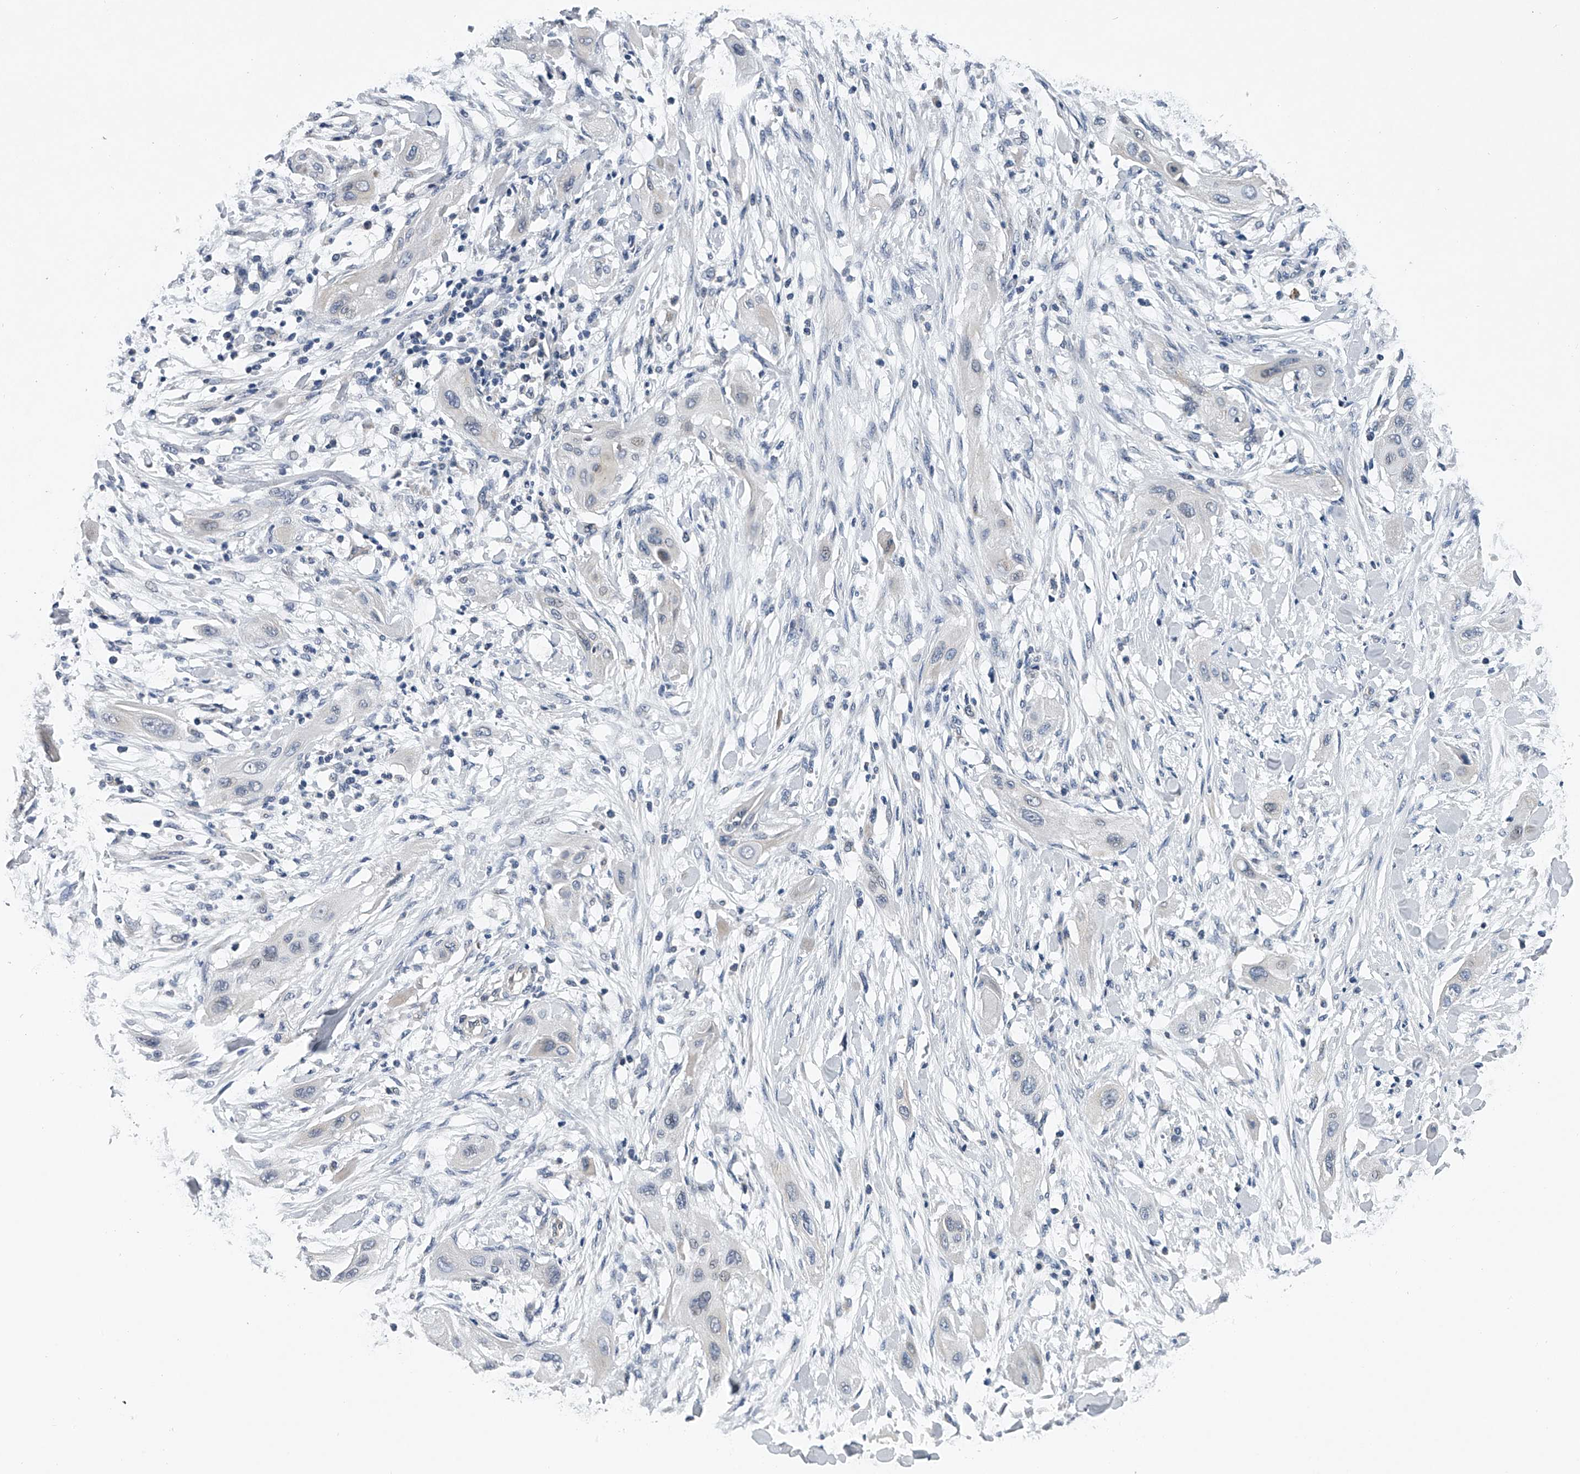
{"staining": {"intensity": "negative", "quantity": "none", "location": "none"}, "tissue": "lung cancer", "cell_type": "Tumor cells", "image_type": "cancer", "snomed": [{"axis": "morphology", "description": "Squamous cell carcinoma, NOS"}, {"axis": "topography", "description": "Lung"}], "caption": "High magnification brightfield microscopy of squamous cell carcinoma (lung) stained with DAB (3,3'-diaminobenzidine) (brown) and counterstained with hematoxylin (blue): tumor cells show no significant positivity.", "gene": "RNF5", "patient": {"sex": "female", "age": 47}}